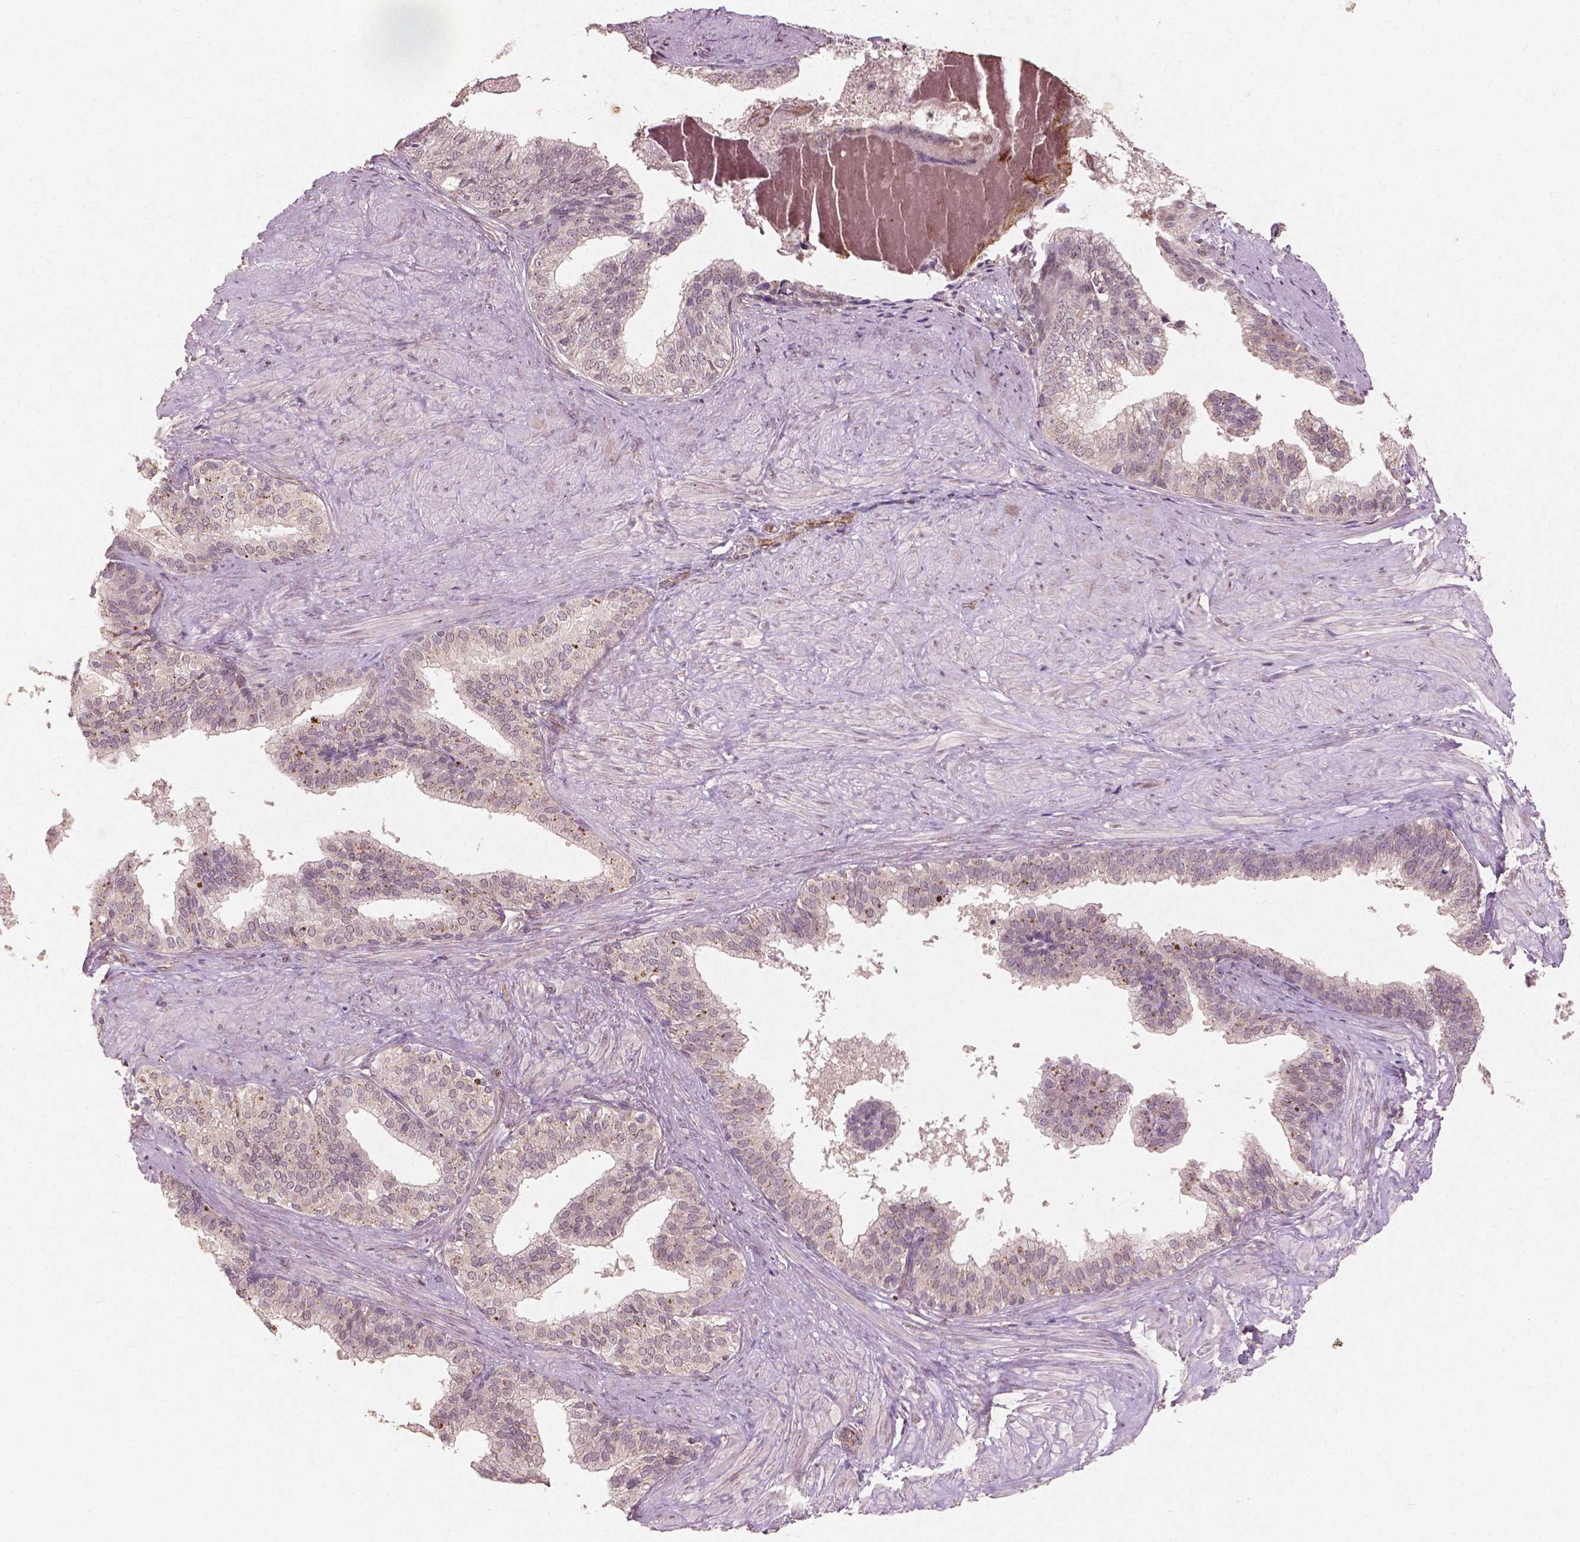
{"staining": {"intensity": "negative", "quantity": "none", "location": "none"}, "tissue": "prostate", "cell_type": "Glandular cells", "image_type": "normal", "snomed": [{"axis": "morphology", "description": "Normal tissue, NOS"}, {"axis": "topography", "description": "Prostate"}, {"axis": "topography", "description": "Peripheral nerve tissue"}], "caption": "Prostate stained for a protein using IHC reveals no staining glandular cells.", "gene": "SMAD2", "patient": {"sex": "male", "age": 55}}